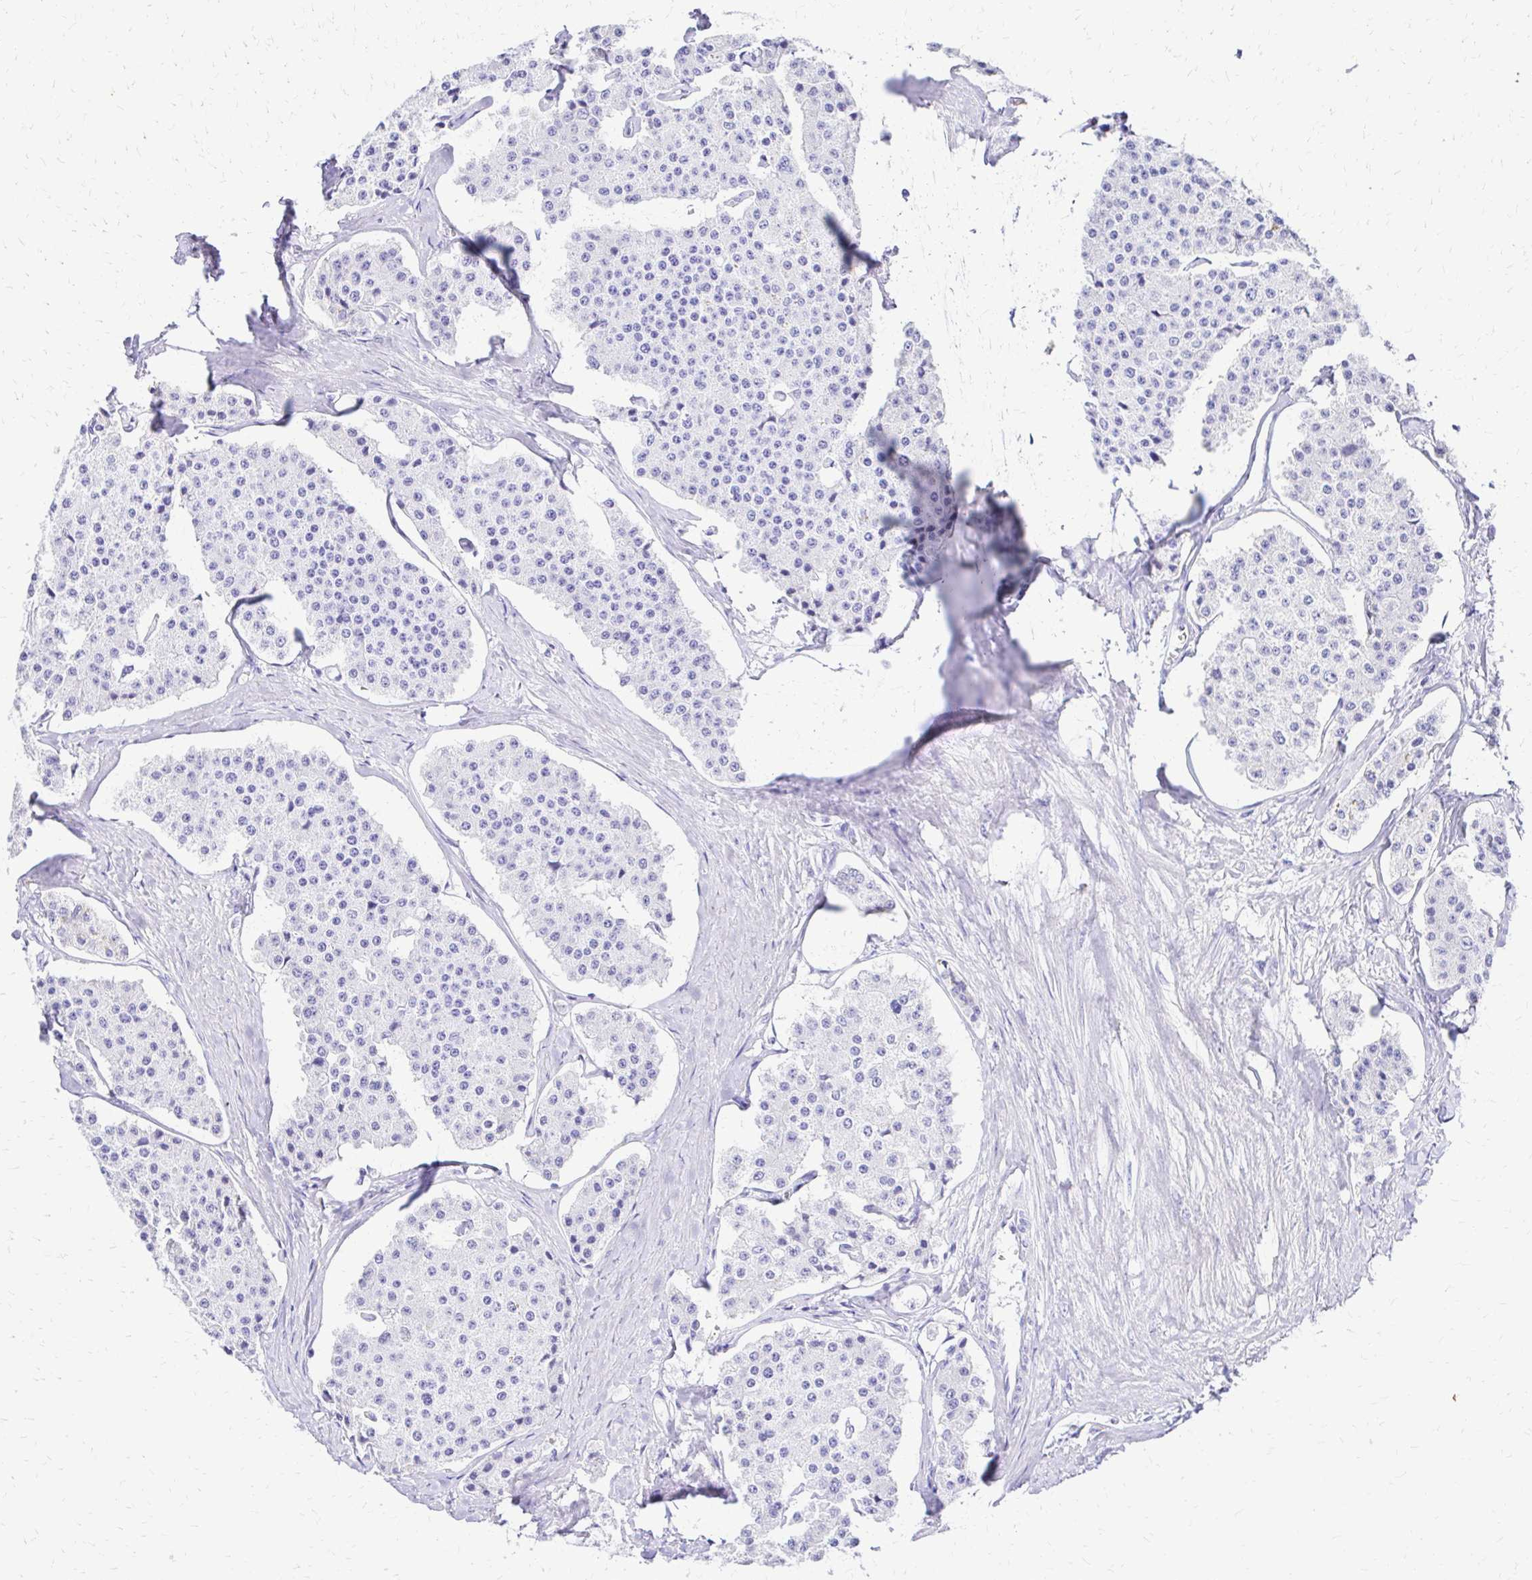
{"staining": {"intensity": "negative", "quantity": "none", "location": "none"}, "tissue": "carcinoid", "cell_type": "Tumor cells", "image_type": "cancer", "snomed": [{"axis": "morphology", "description": "Carcinoid, malignant, NOS"}, {"axis": "topography", "description": "Small intestine"}], "caption": "High magnification brightfield microscopy of carcinoid stained with DAB (brown) and counterstained with hematoxylin (blue): tumor cells show no significant staining. The staining is performed using DAB (3,3'-diaminobenzidine) brown chromogen with nuclei counter-stained in using hematoxylin.", "gene": "S100G", "patient": {"sex": "female", "age": 65}}